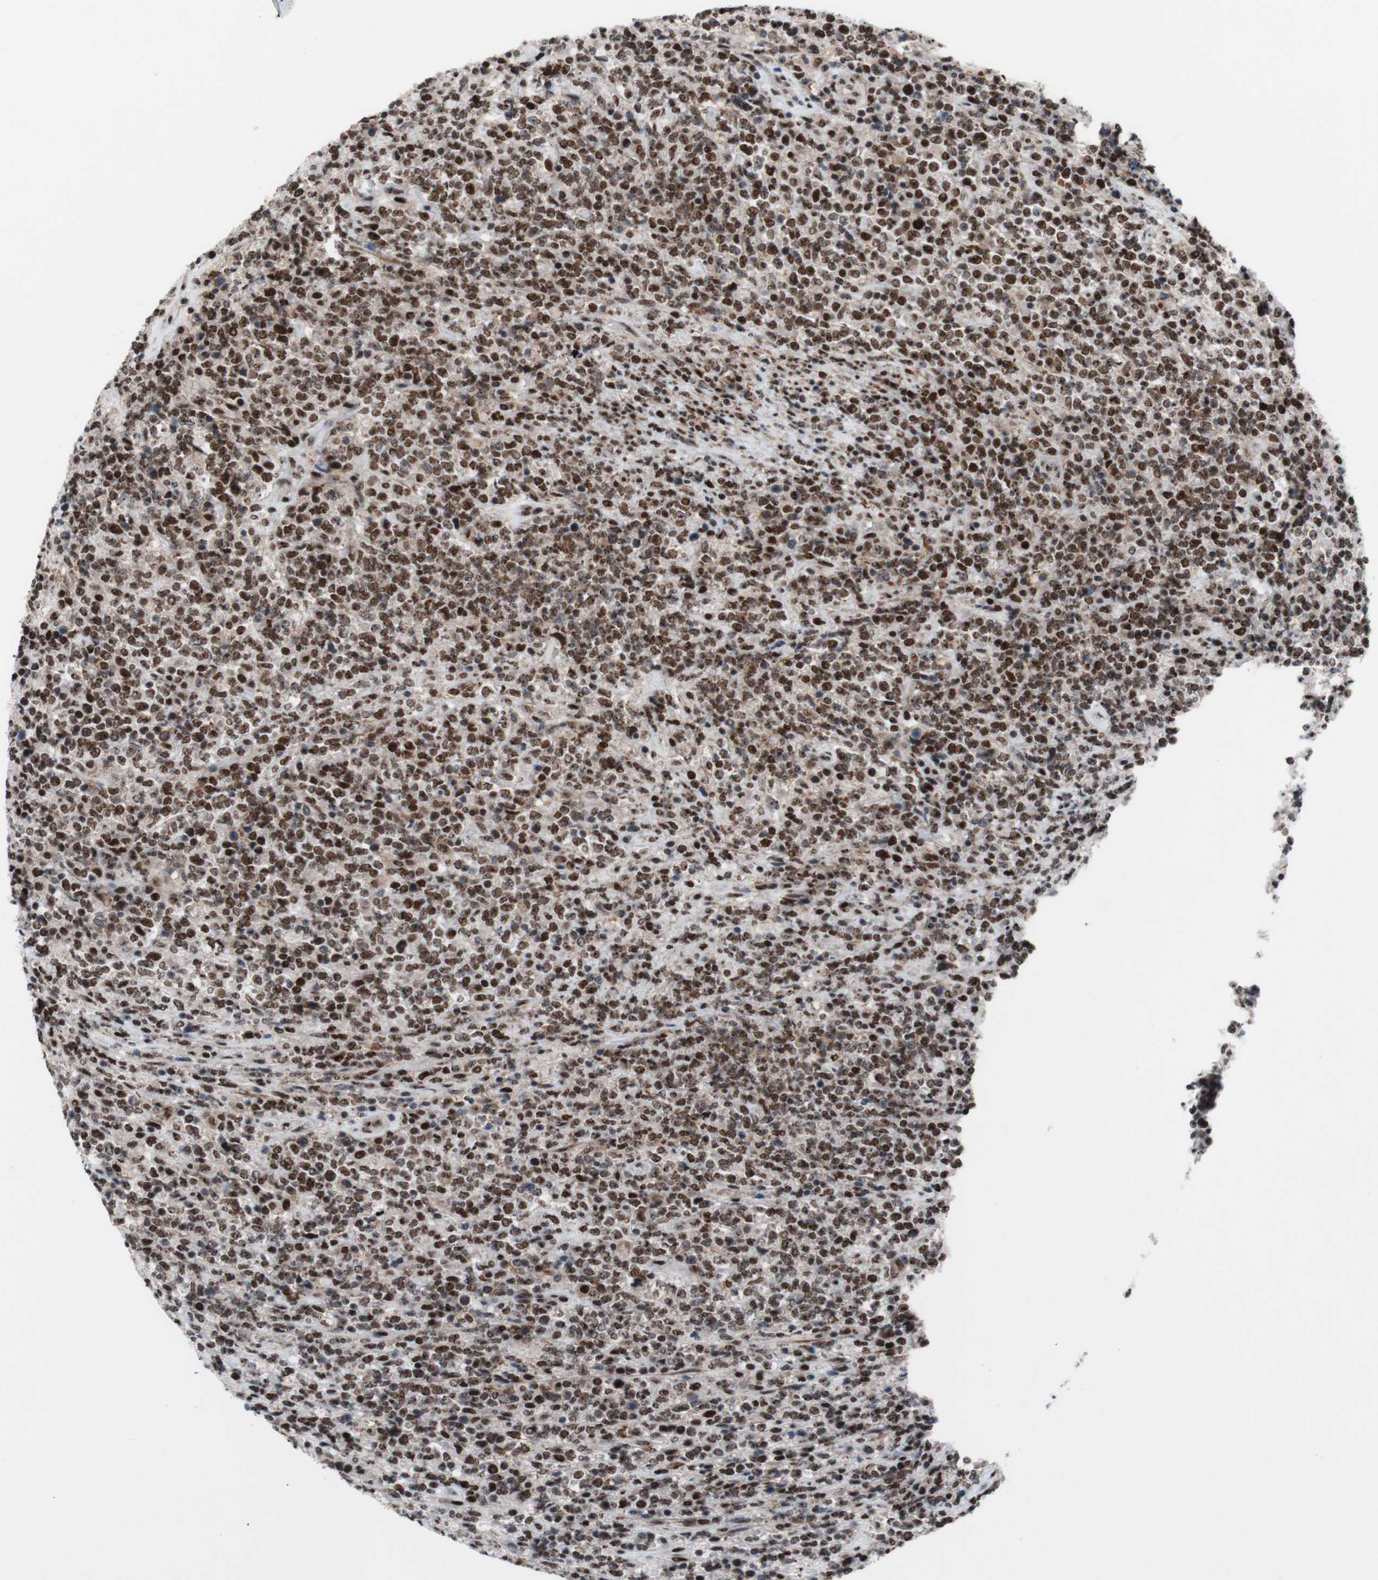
{"staining": {"intensity": "moderate", "quantity": ">75%", "location": "nuclear"}, "tissue": "lymphoma", "cell_type": "Tumor cells", "image_type": "cancer", "snomed": [{"axis": "morphology", "description": "Malignant lymphoma, non-Hodgkin's type, High grade"}, {"axis": "topography", "description": "Soft tissue"}], "caption": "Brown immunohistochemical staining in human high-grade malignant lymphoma, non-Hodgkin's type demonstrates moderate nuclear staining in approximately >75% of tumor cells. (Brightfield microscopy of DAB IHC at high magnification).", "gene": "POLR1A", "patient": {"sex": "male", "age": 18}}